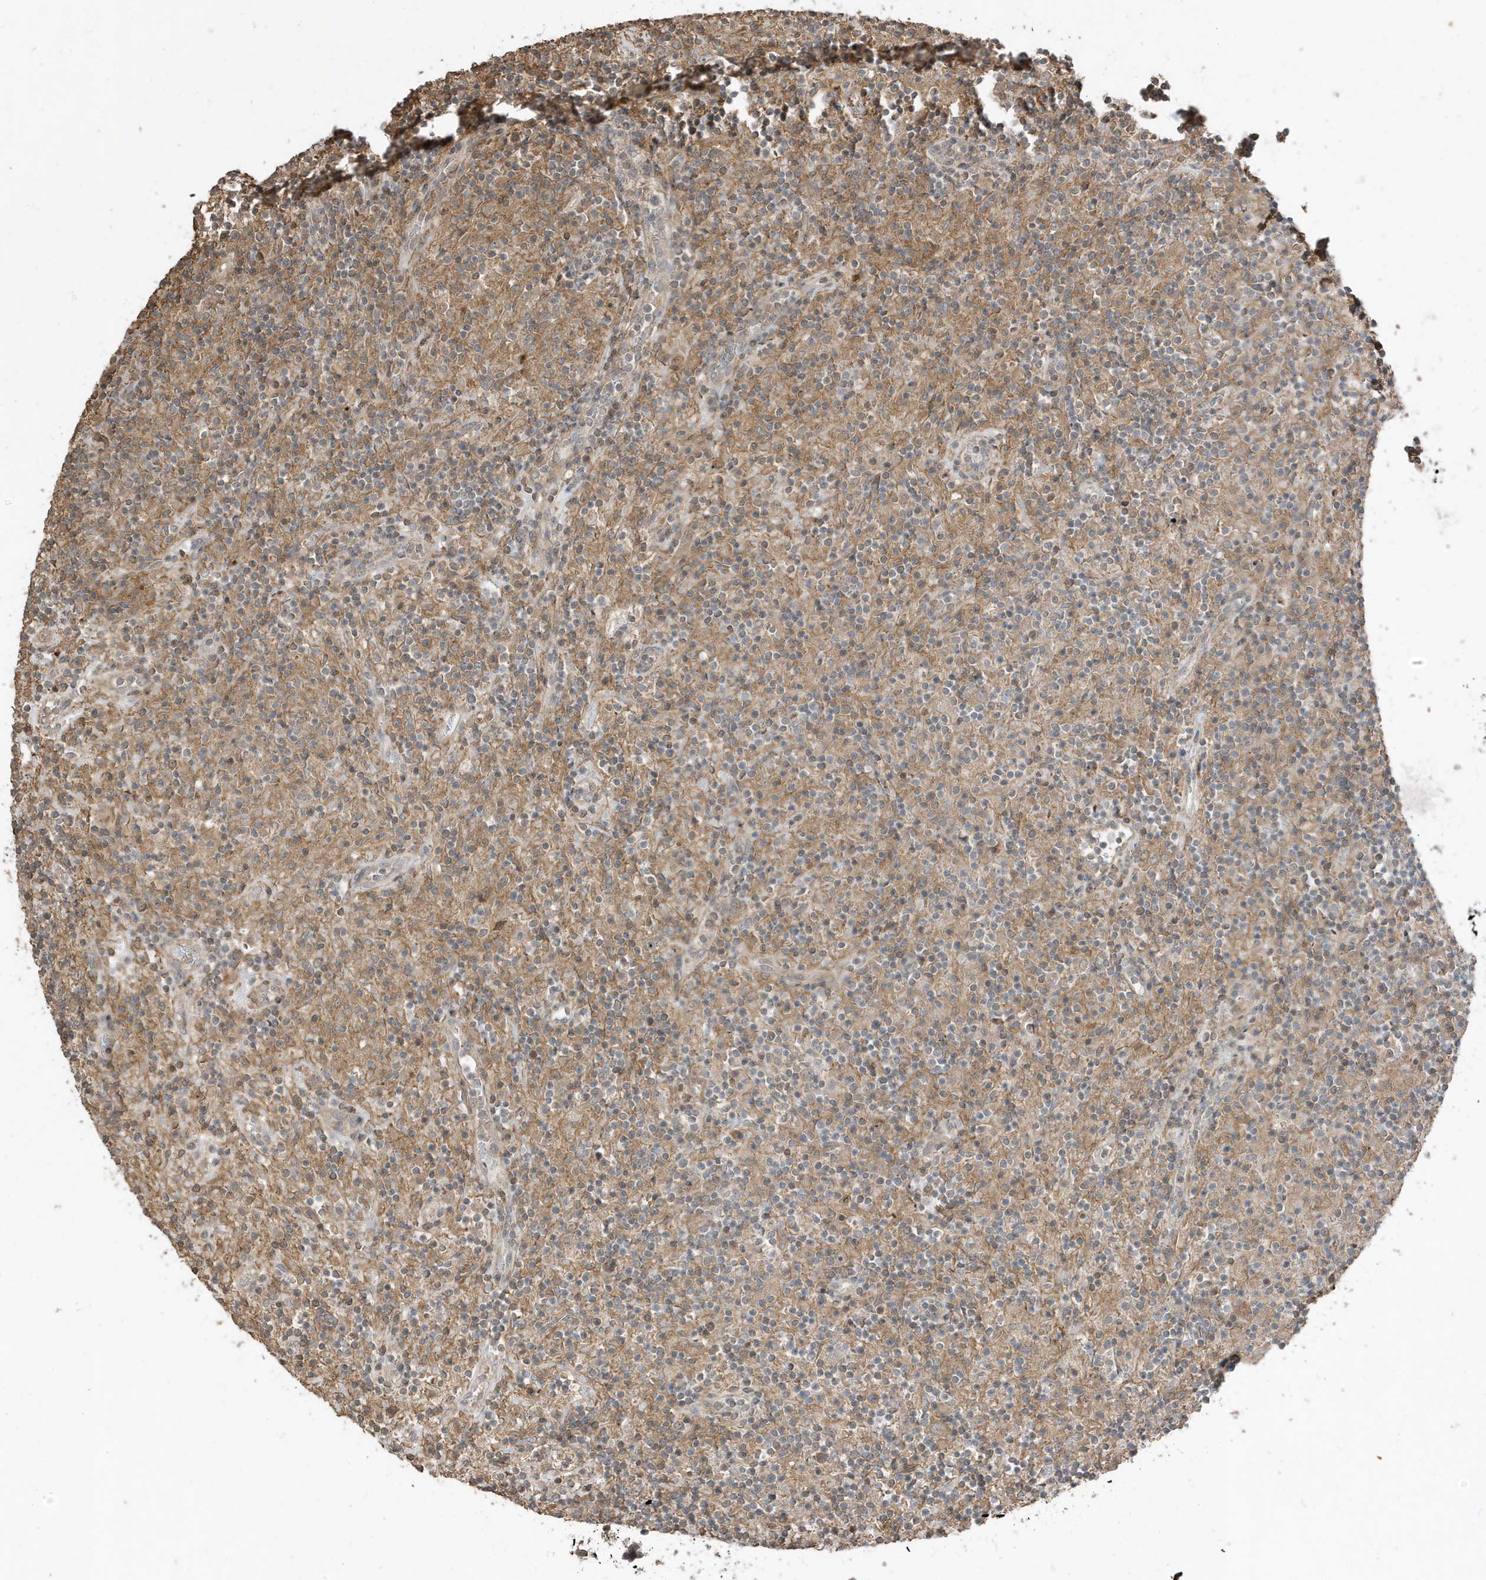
{"staining": {"intensity": "negative", "quantity": "none", "location": "none"}, "tissue": "lymphoma", "cell_type": "Tumor cells", "image_type": "cancer", "snomed": [{"axis": "morphology", "description": "Hodgkin's disease, NOS"}, {"axis": "topography", "description": "Lymph node"}], "caption": "High power microscopy micrograph of an immunohistochemistry (IHC) image of lymphoma, revealing no significant staining in tumor cells.", "gene": "PRRT3", "patient": {"sex": "male", "age": 70}}